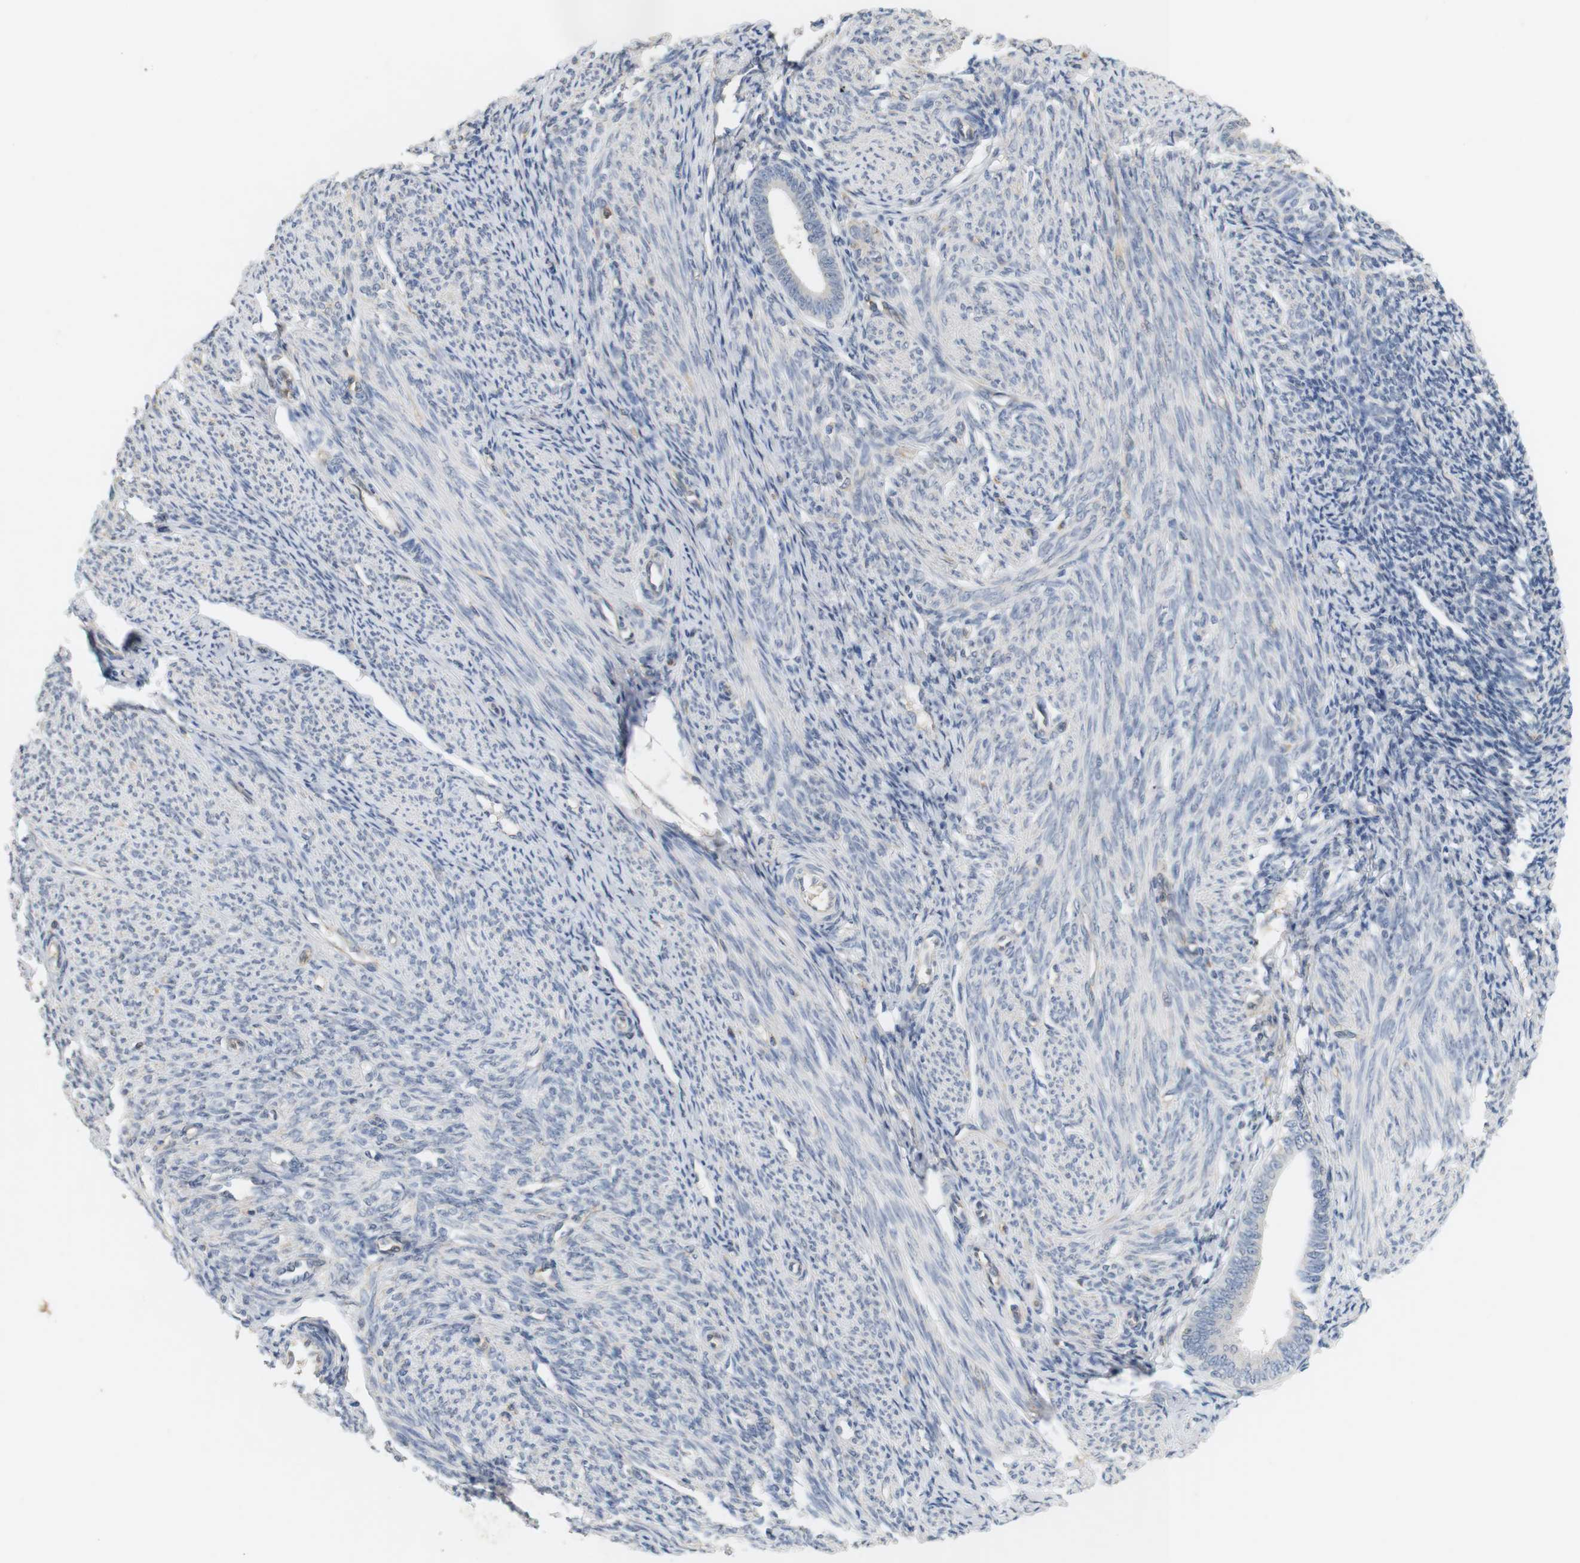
{"staining": {"intensity": "negative", "quantity": "none", "location": "none"}, "tissue": "endometrium", "cell_type": "Cells in endometrial stroma", "image_type": "normal", "snomed": [{"axis": "morphology", "description": "Normal tissue, NOS"}, {"axis": "topography", "description": "Endometrium"}], "caption": "Immunohistochemistry (IHC) photomicrograph of unremarkable endometrium: endometrium stained with DAB (3,3'-diaminobenzidine) displays no significant protein staining in cells in endometrial stroma. Brightfield microscopy of immunohistochemistry stained with DAB (3,3'-diaminobenzidine) (brown) and hematoxylin (blue), captured at high magnification.", "gene": "OSR1", "patient": {"sex": "female", "age": 57}}